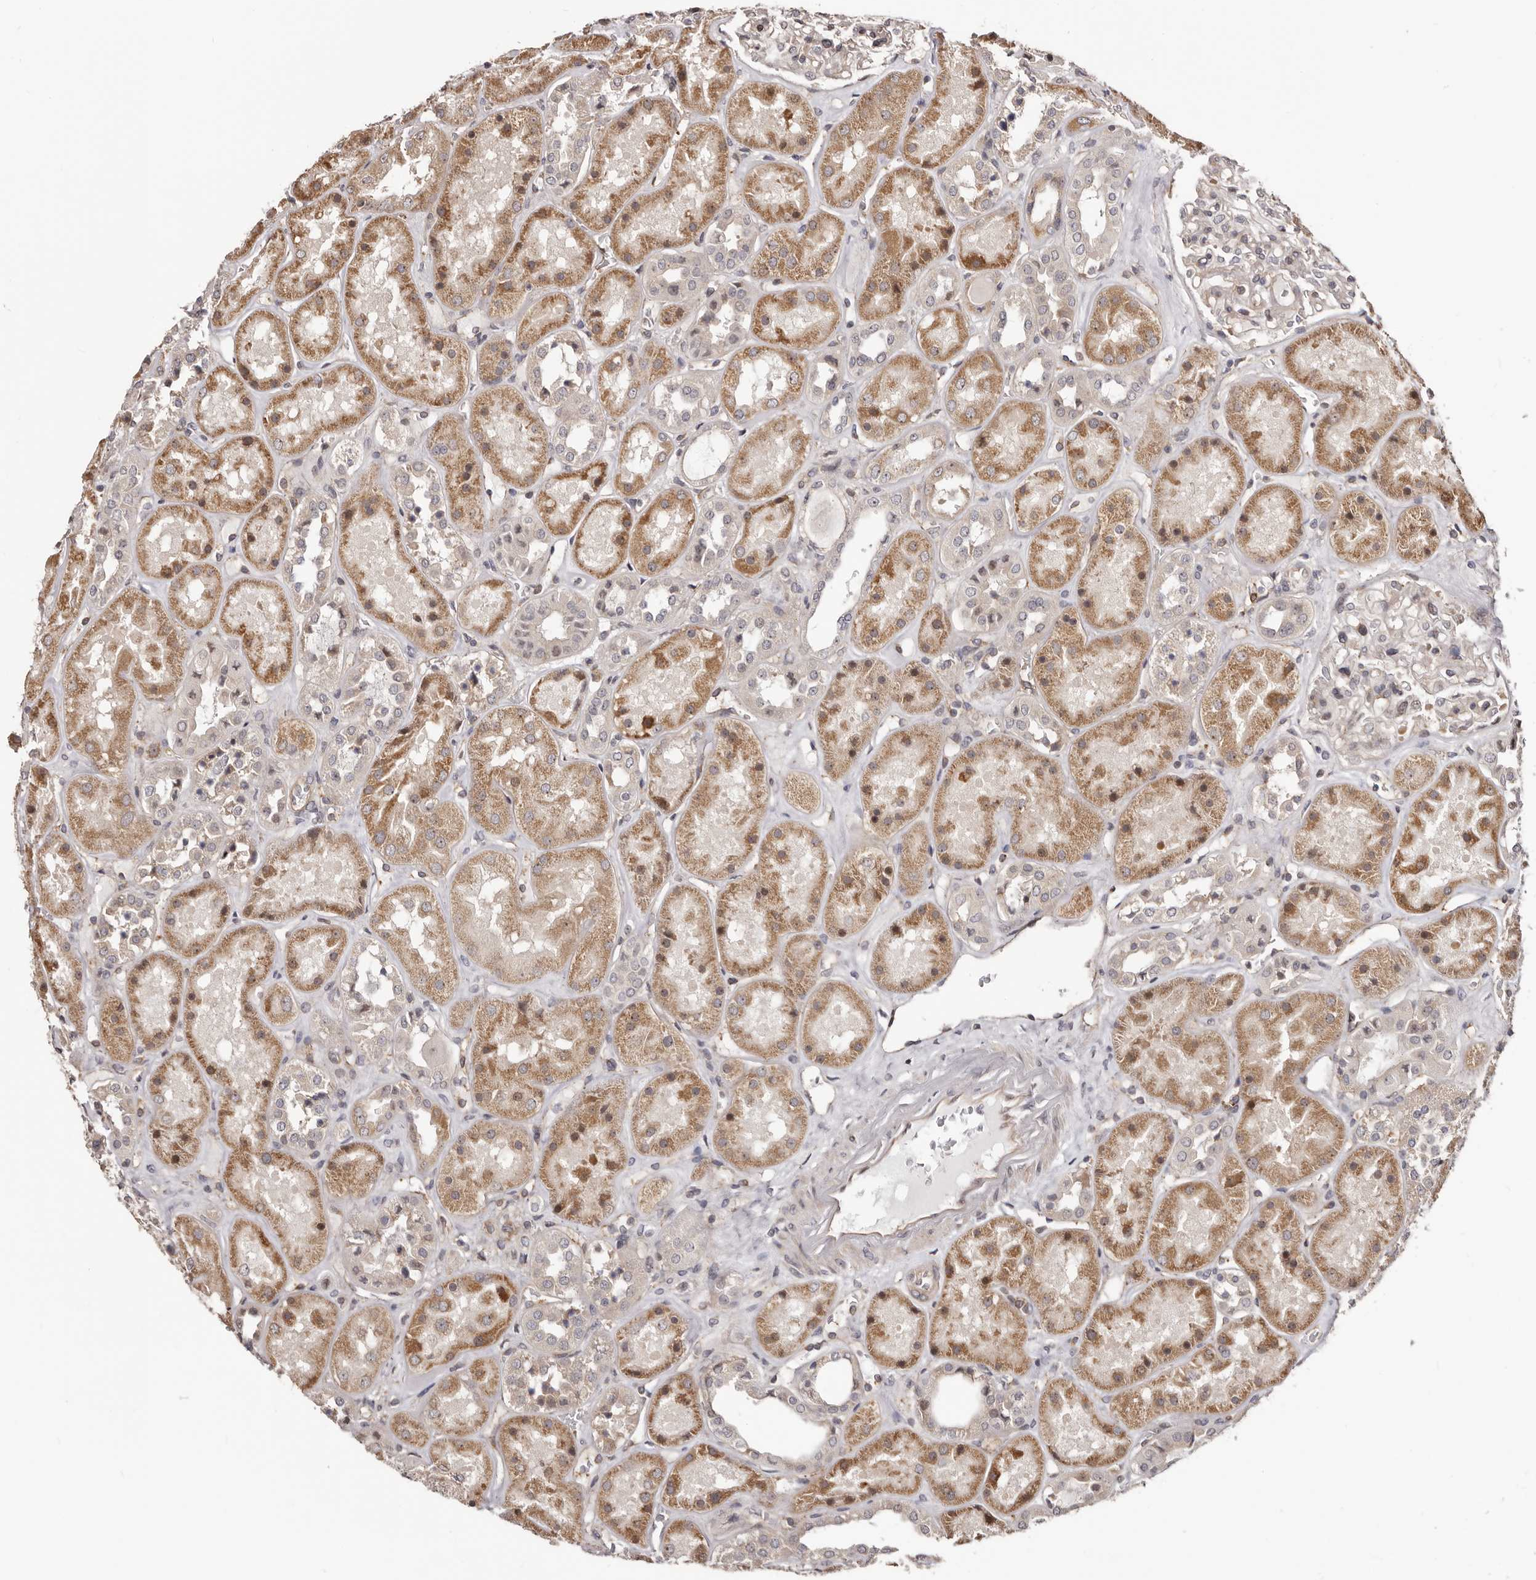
{"staining": {"intensity": "weak", "quantity": "25%-75%", "location": "cytoplasmic/membranous"}, "tissue": "kidney", "cell_type": "Cells in glomeruli", "image_type": "normal", "snomed": [{"axis": "morphology", "description": "Normal tissue, NOS"}, {"axis": "topography", "description": "Kidney"}], "caption": "Immunohistochemistry (IHC) of normal kidney exhibits low levels of weak cytoplasmic/membranous expression in about 25%-75% of cells in glomeruli.", "gene": "NOL12", "patient": {"sex": "male", "age": 70}}